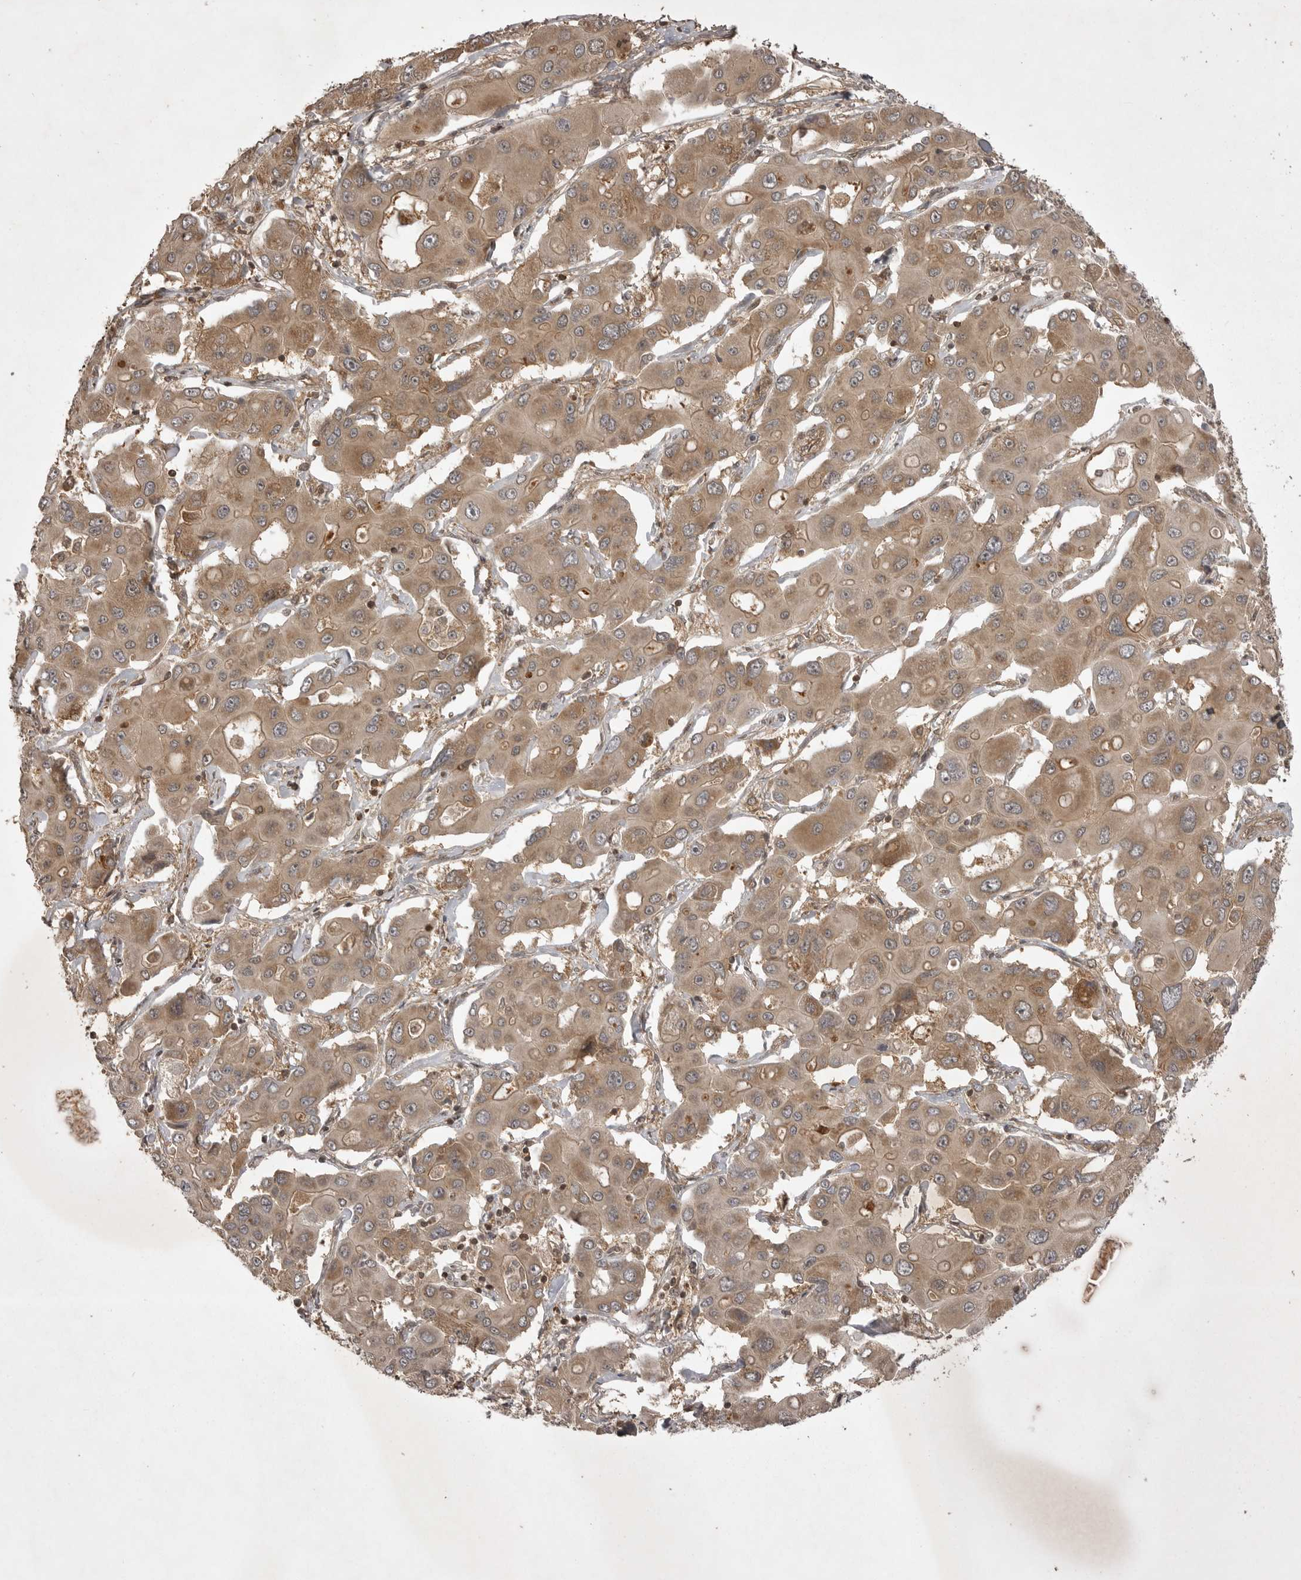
{"staining": {"intensity": "moderate", "quantity": ">75%", "location": "cytoplasmic/membranous"}, "tissue": "liver cancer", "cell_type": "Tumor cells", "image_type": "cancer", "snomed": [{"axis": "morphology", "description": "Cholangiocarcinoma"}, {"axis": "topography", "description": "Liver"}], "caption": "The immunohistochemical stain shows moderate cytoplasmic/membranous expression in tumor cells of liver cancer (cholangiocarcinoma) tissue.", "gene": "STK24", "patient": {"sex": "male", "age": 67}}